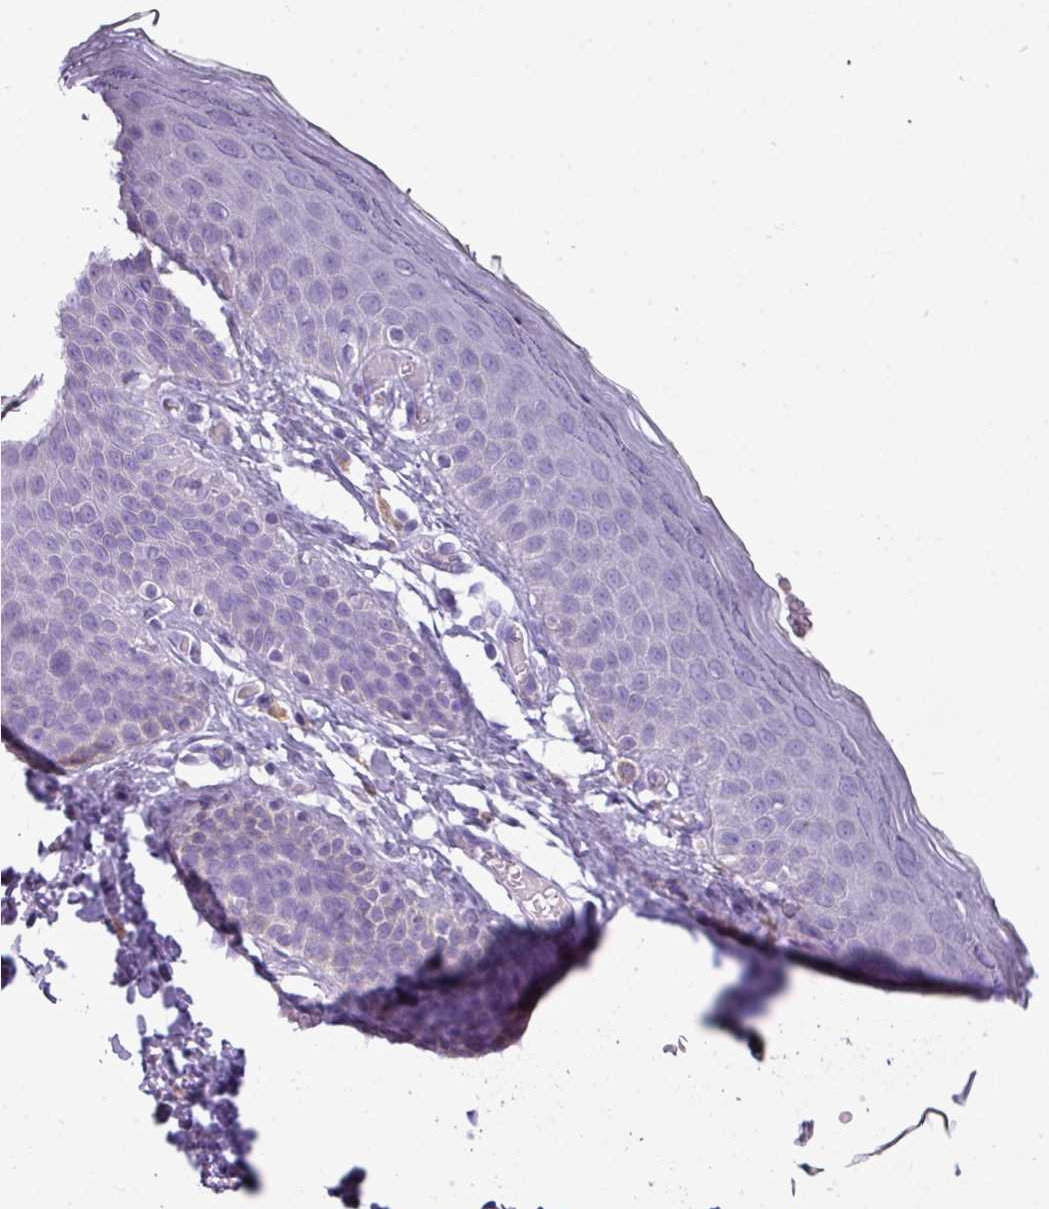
{"staining": {"intensity": "negative", "quantity": "none", "location": "none"}, "tissue": "skin", "cell_type": "Epidermal cells", "image_type": "normal", "snomed": [{"axis": "morphology", "description": "Normal tissue, NOS"}, {"axis": "topography", "description": "Anal"}], "caption": "Immunohistochemistry (IHC) micrograph of normal skin: human skin stained with DAB (3,3'-diaminobenzidine) displays no significant protein staining in epidermal cells.", "gene": "TMEM91", "patient": {"sex": "female", "age": 40}}